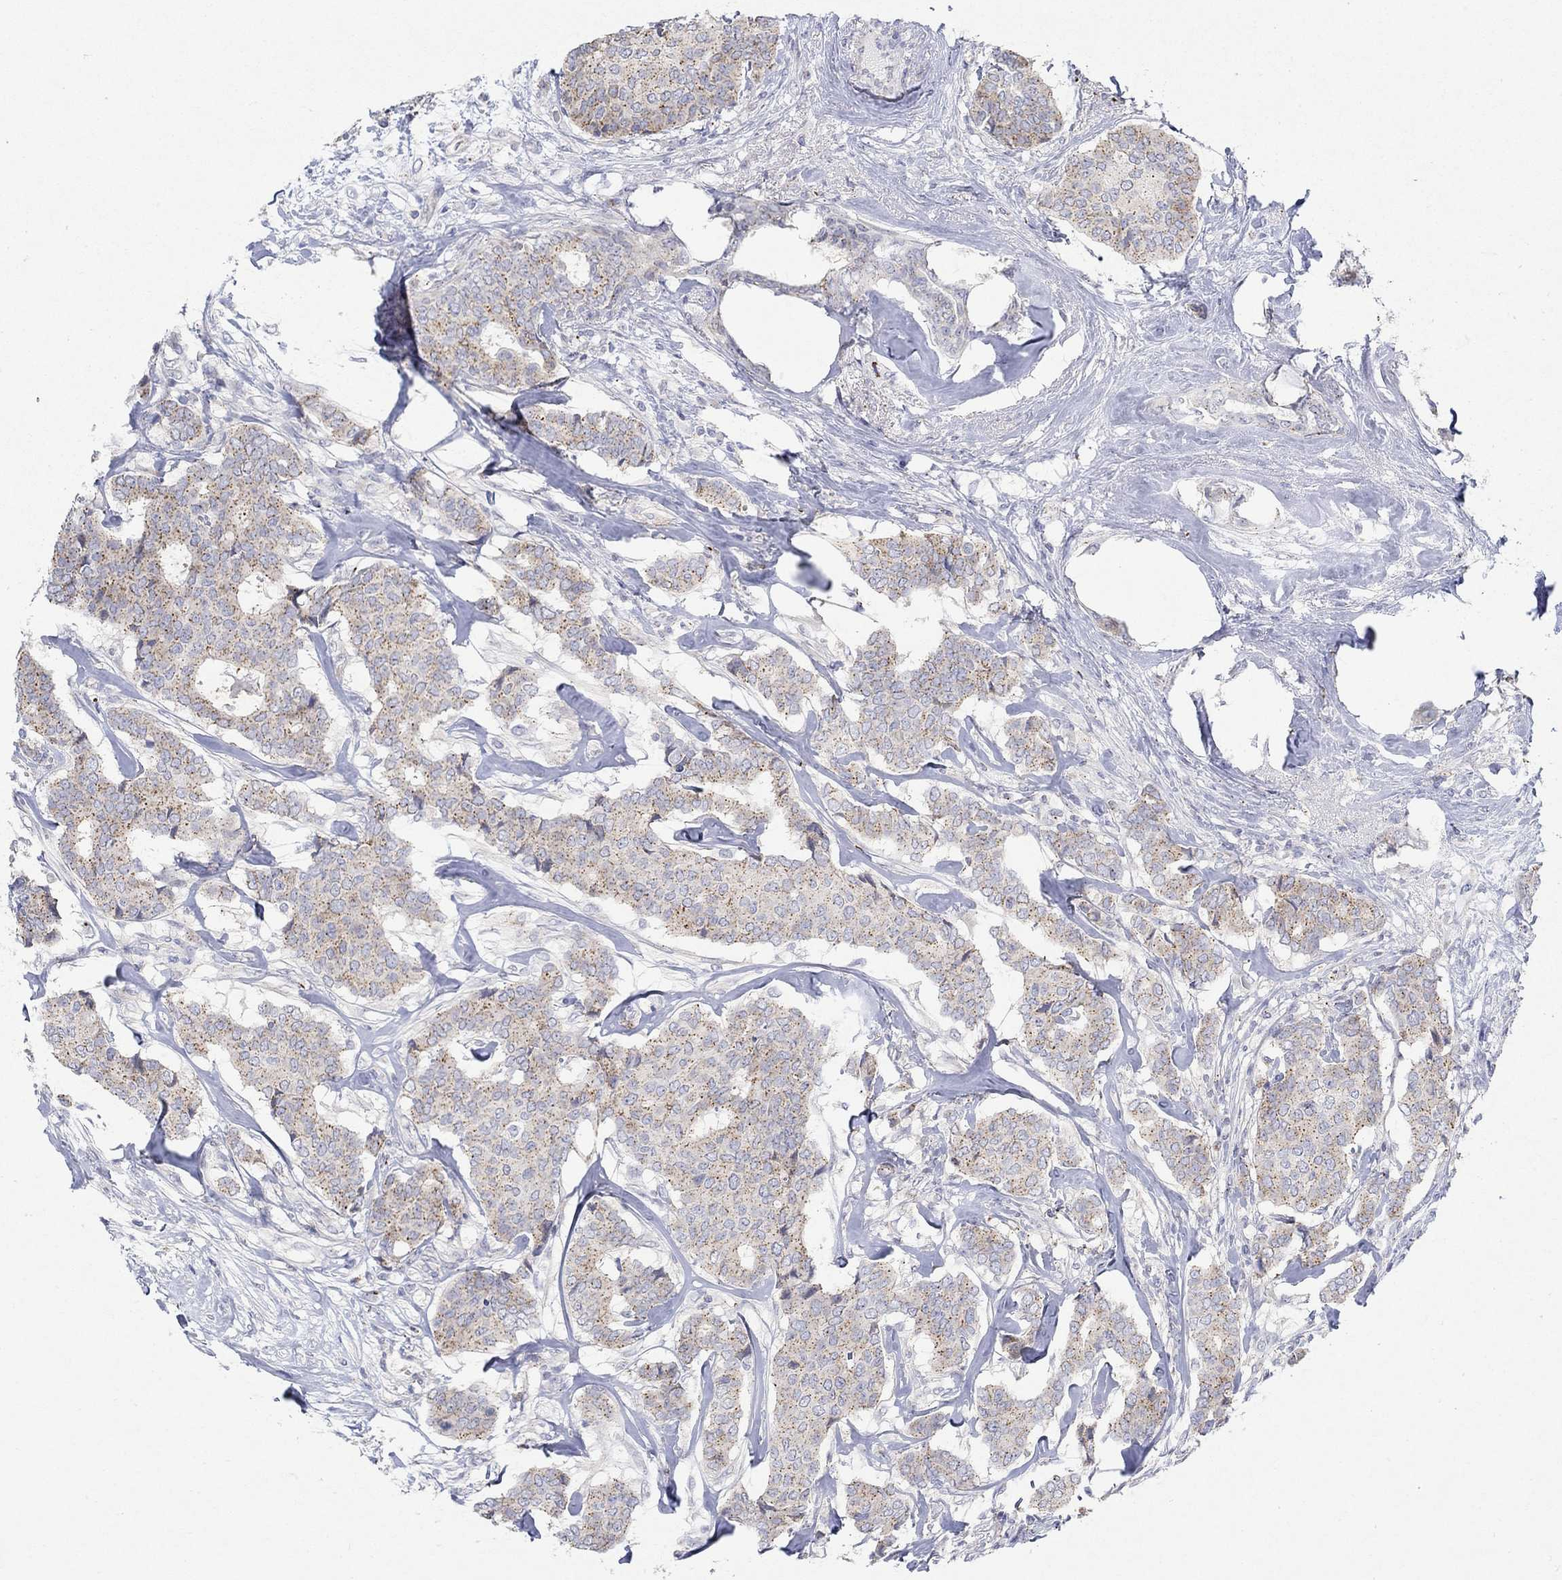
{"staining": {"intensity": "moderate", "quantity": "25%-75%", "location": "cytoplasmic/membranous"}, "tissue": "breast cancer", "cell_type": "Tumor cells", "image_type": "cancer", "snomed": [{"axis": "morphology", "description": "Duct carcinoma"}, {"axis": "topography", "description": "Breast"}], "caption": "Breast cancer (invasive ductal carcinoma) stained with DAB immunohistochemistry demonstrates medium levels of moderate cytoplasmic/membranous staining in approximately 25%-75% of tumor cells.", "gene": "NAV3", "patient": {"sex": "female", "age": 75}}